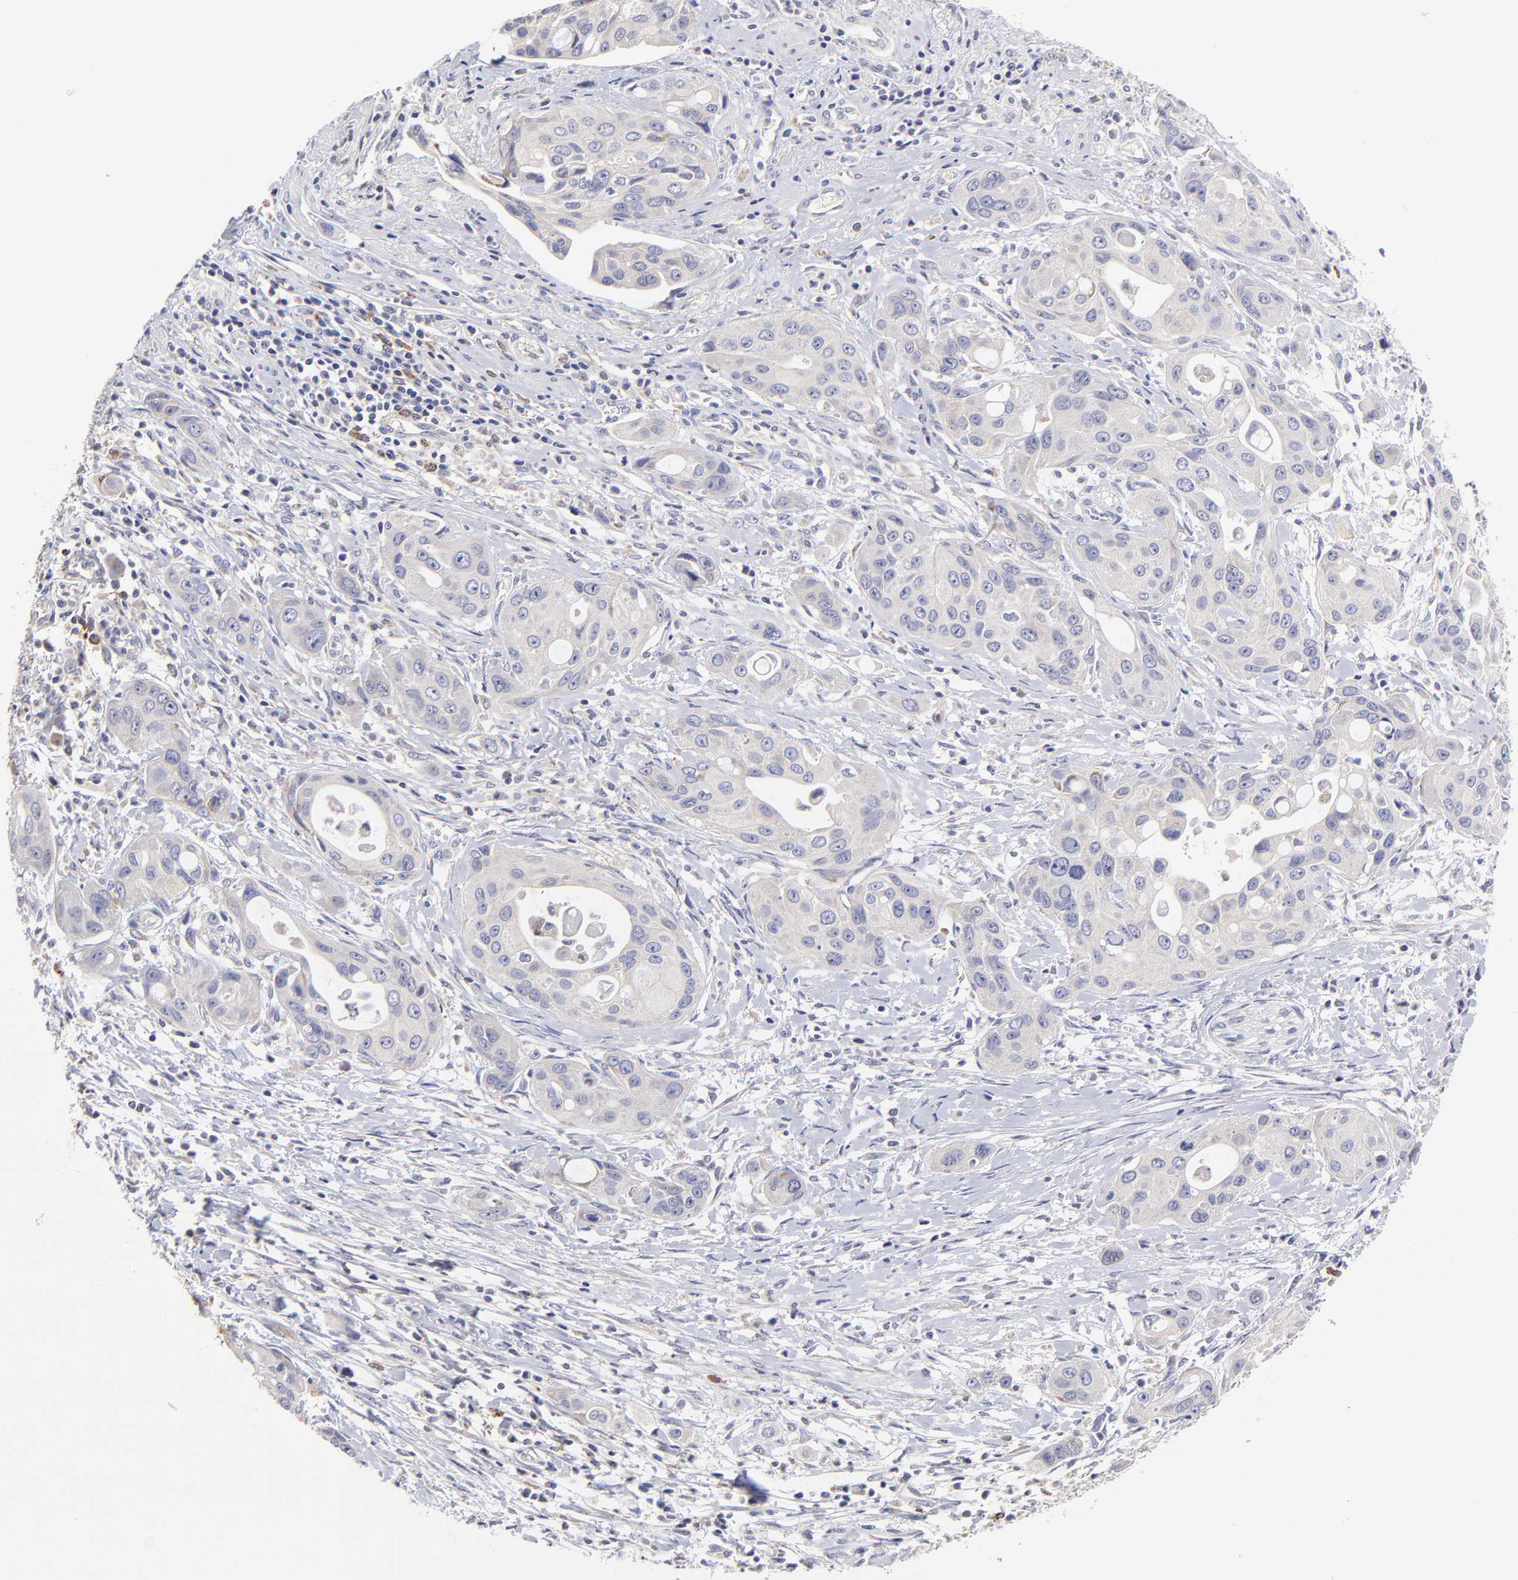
{"staining": {"intensity": "negative", "quantity": "none", "location": "none"}, "tissue": "pancreatic cancer", "cell_type": "Tumor cells", "image_type": "cancer", "snomed": [{"axis": "morphology", "description": "Adenocarcinoma, NOS"}, {"axis": "topography", "description": "Pancreas"}], "caption": "An immunohistochemistry (IHC) micrograph of pancreatic cancer is shown. There is no staining in tumor cells of pancreatic cancer.", "gene": "GCSAM", "patient": {"sex": "female", "age": 60}}